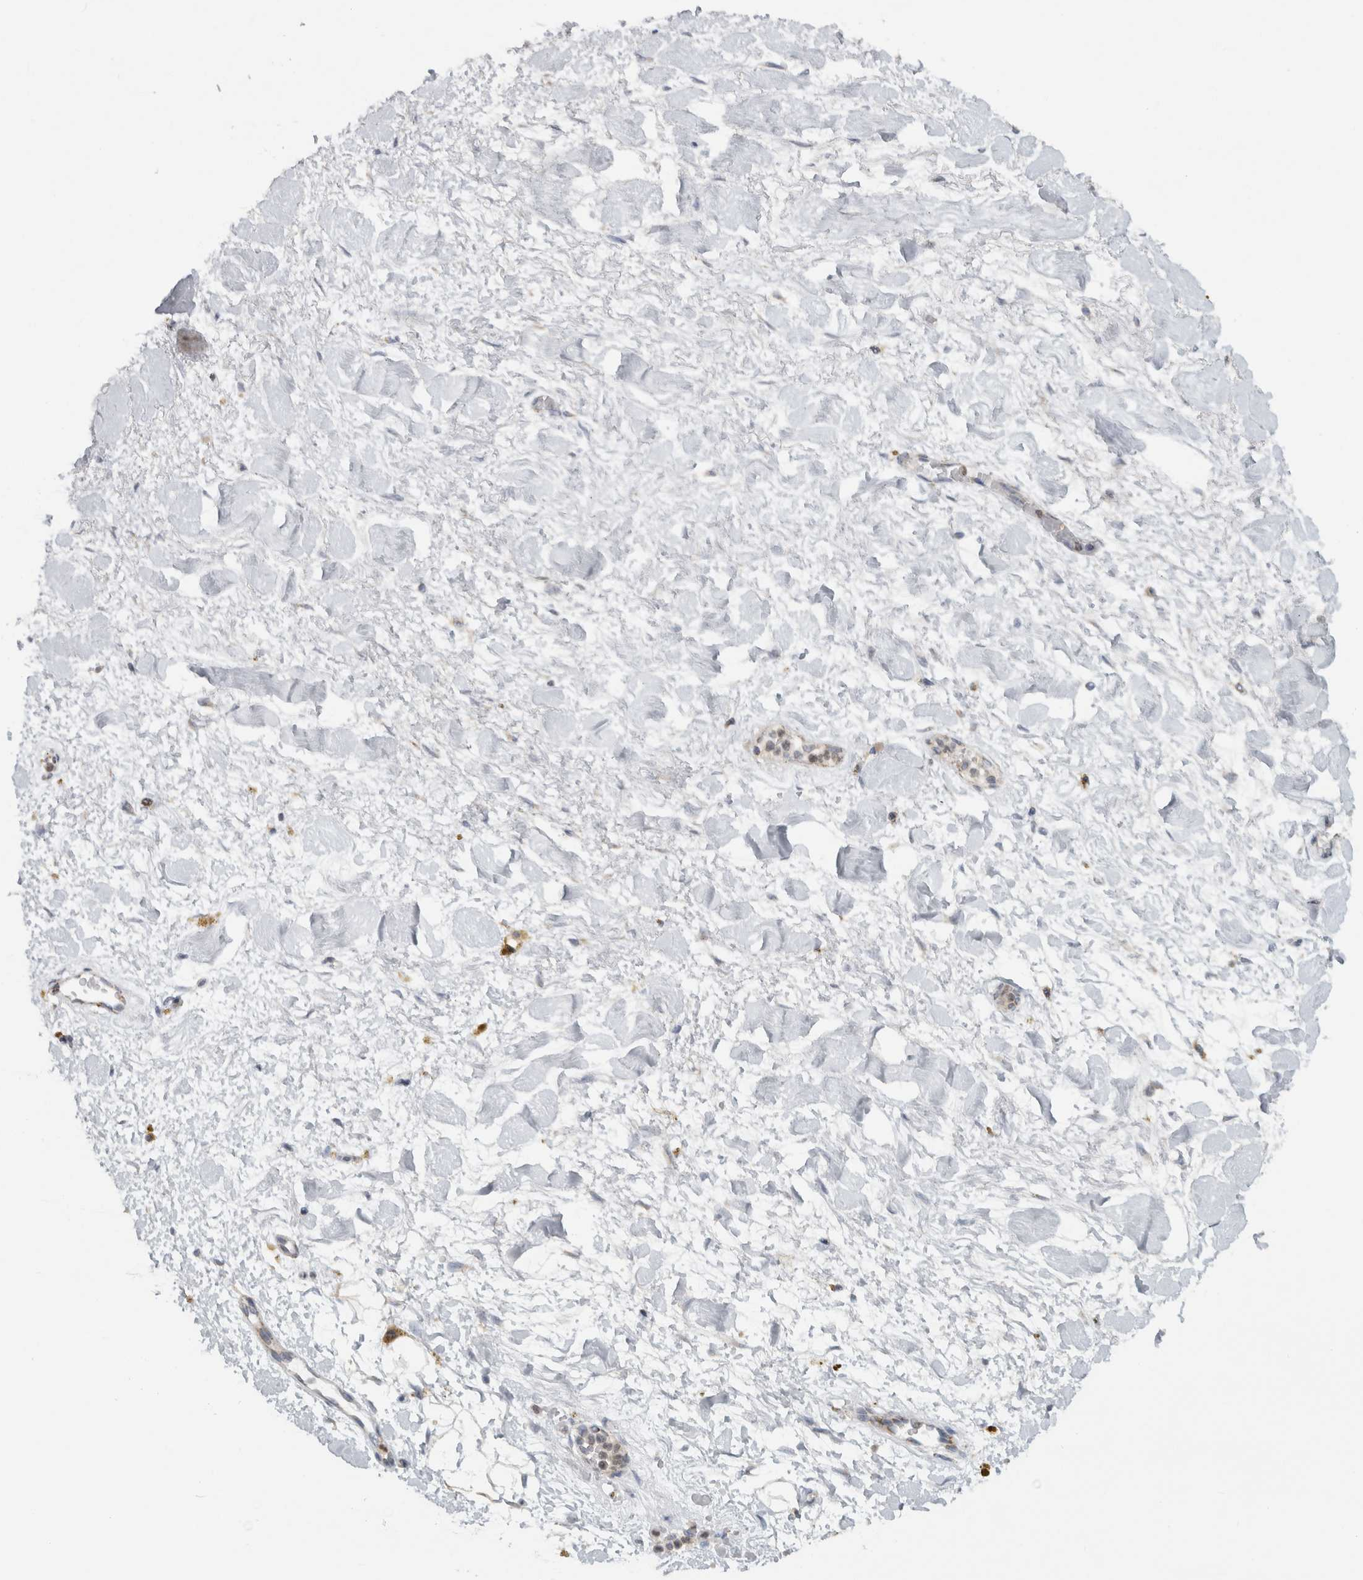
{"staining": {"intensity": "negative", "quantity": "none", "location": "none"}, "tissue": "adipose tissue", "cell_type": "Adipocytes", "image_type": "normal", "snomed": [{"axis": "morphology", "description": "Normal tissue, NOS"}, {"axis": "topography", "description": "Kidney"}, {"axis": "topography", "description": "Peripheral nerve tissue"}], "caption": "This is an IHC micrograph of unremarkable human adipose tissue. There is no staining in adipocytes.", "gene": "RAB18", "patient": {"sex": "male", "age": 7}}